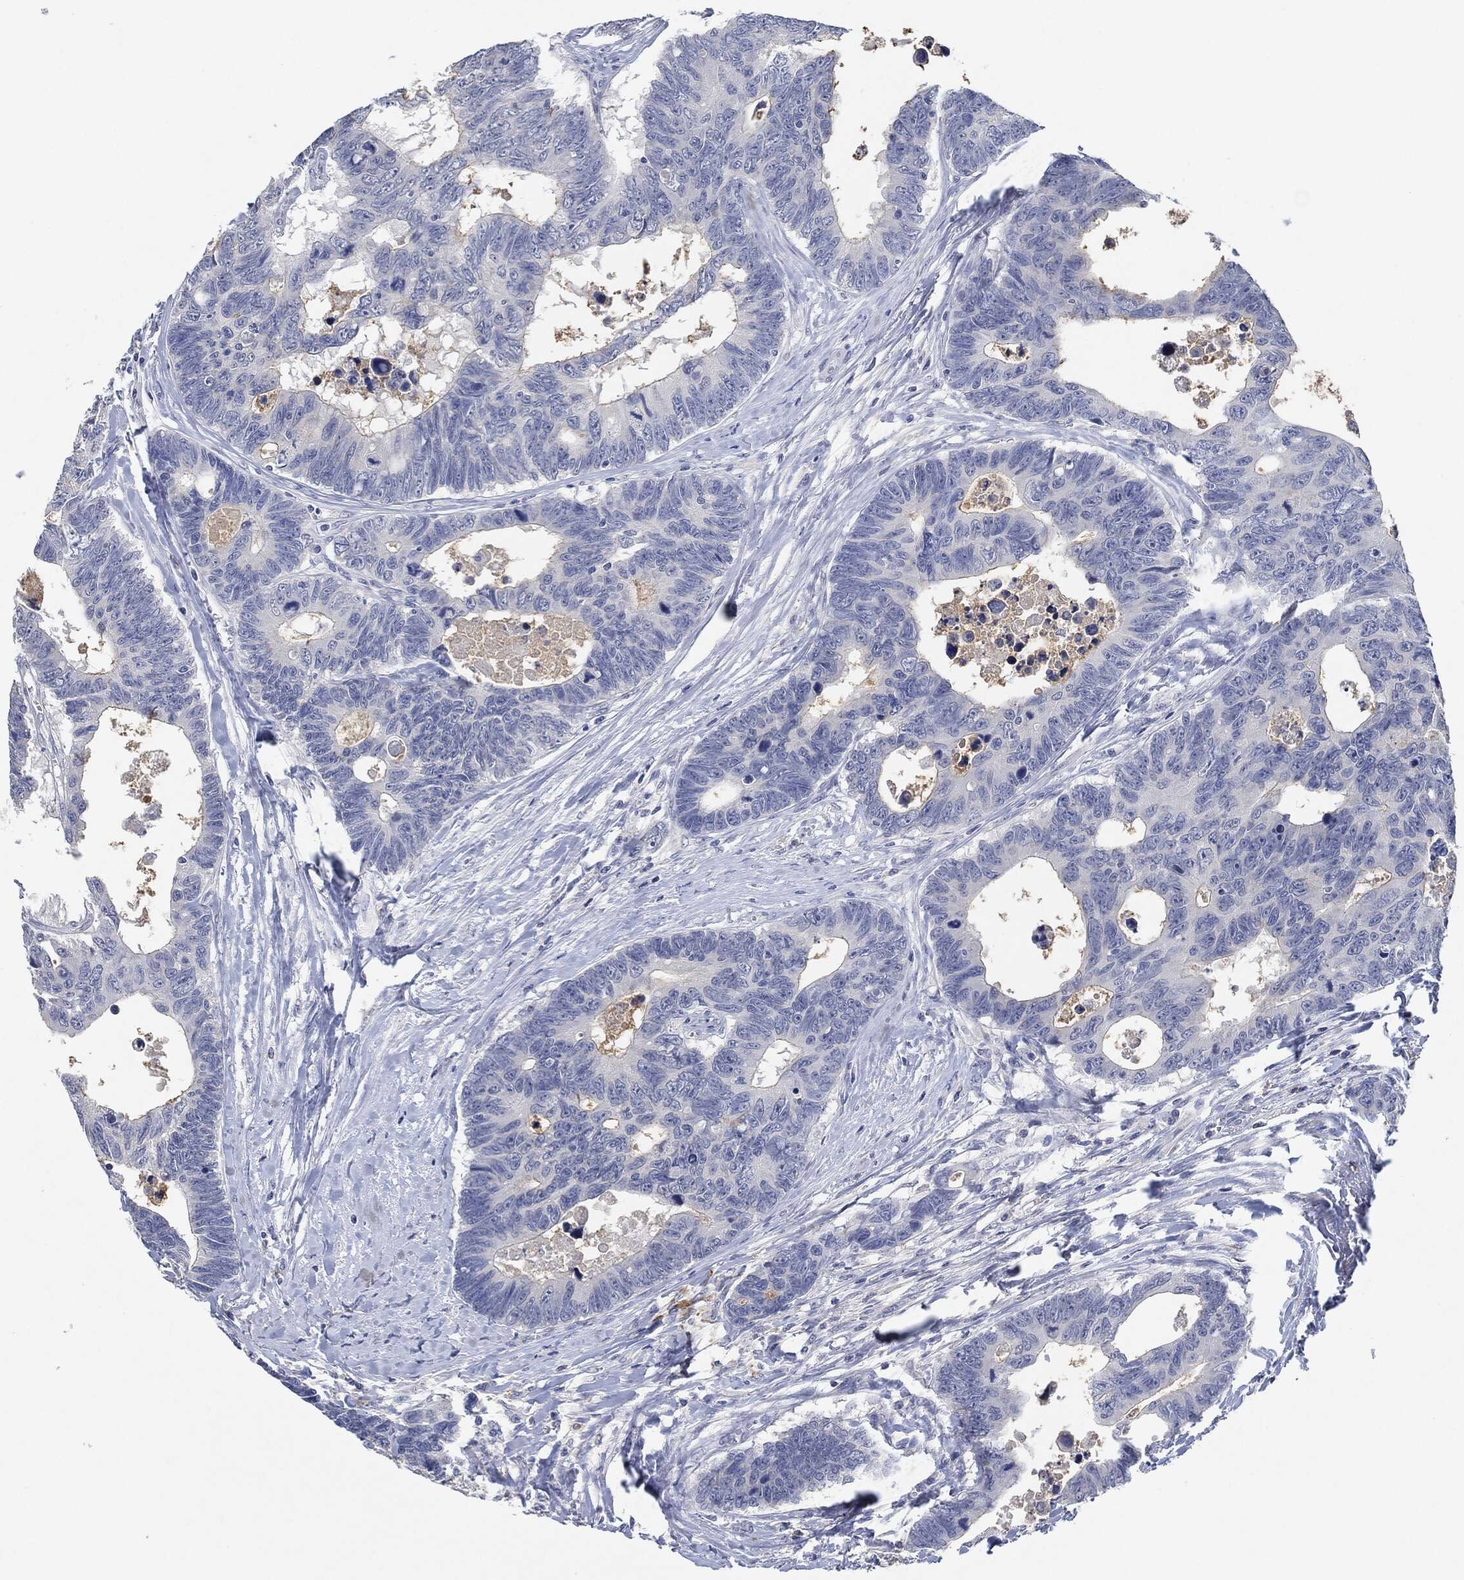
{"staining": {"intensity": "negative", "quantity": "none", "location": "none"}, "tissue": "colorectal cancer", "cell_type": "Tumor cells", "image_type": "cancer", "snomed": [{"axis": "morphology", "description": "Adenocarcinoma, NOS"}, {"axis": "topography", "description": "Colon"}], "caption": "The immunohistochemistry (IHC) micrograph has no significant expression in tumor cells of colorectal cancer tissue.", "gene": "NTRK1", "patient": {"sex": "female", "age": 77}}